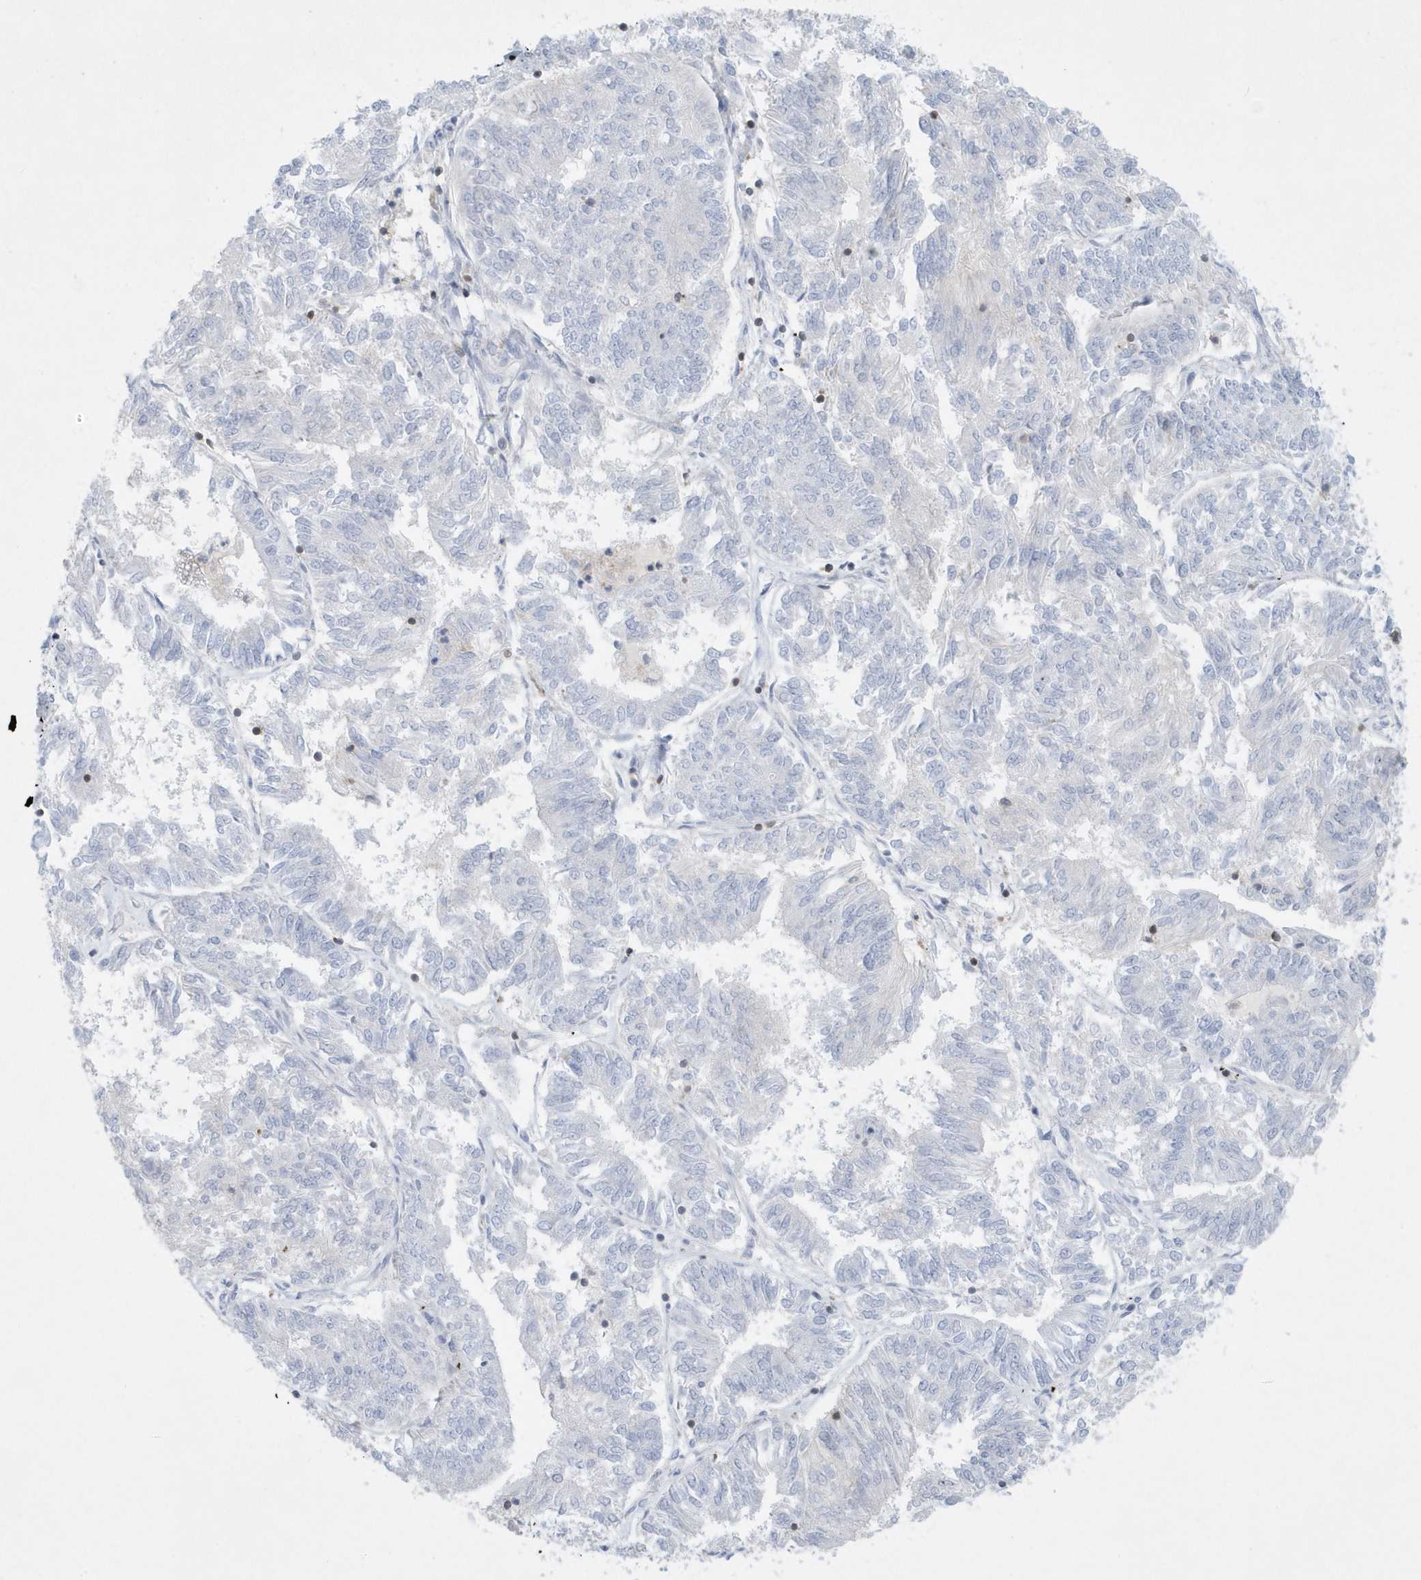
{"staining": {"intensity": "negative", "quantity": "none", "location": "none"}, "tissue": "endometrial cancer", "cell_type": "Tumor cells", "image_type": "cancer", "snomed": [{"axis": "morphology", "description": "Adenocarcinoma, NOS"}, {"axis": "topography", "description": "Endometrium"}], "caption": "An IHC photomicrograph of endometrial cancer (adenocarcinoma) is shown. There is no staining in tumor cells of endometrial cancer (adenocarcinoma).", "gene": "PSD4", "patient": {"sex": "female", "age": 58}}